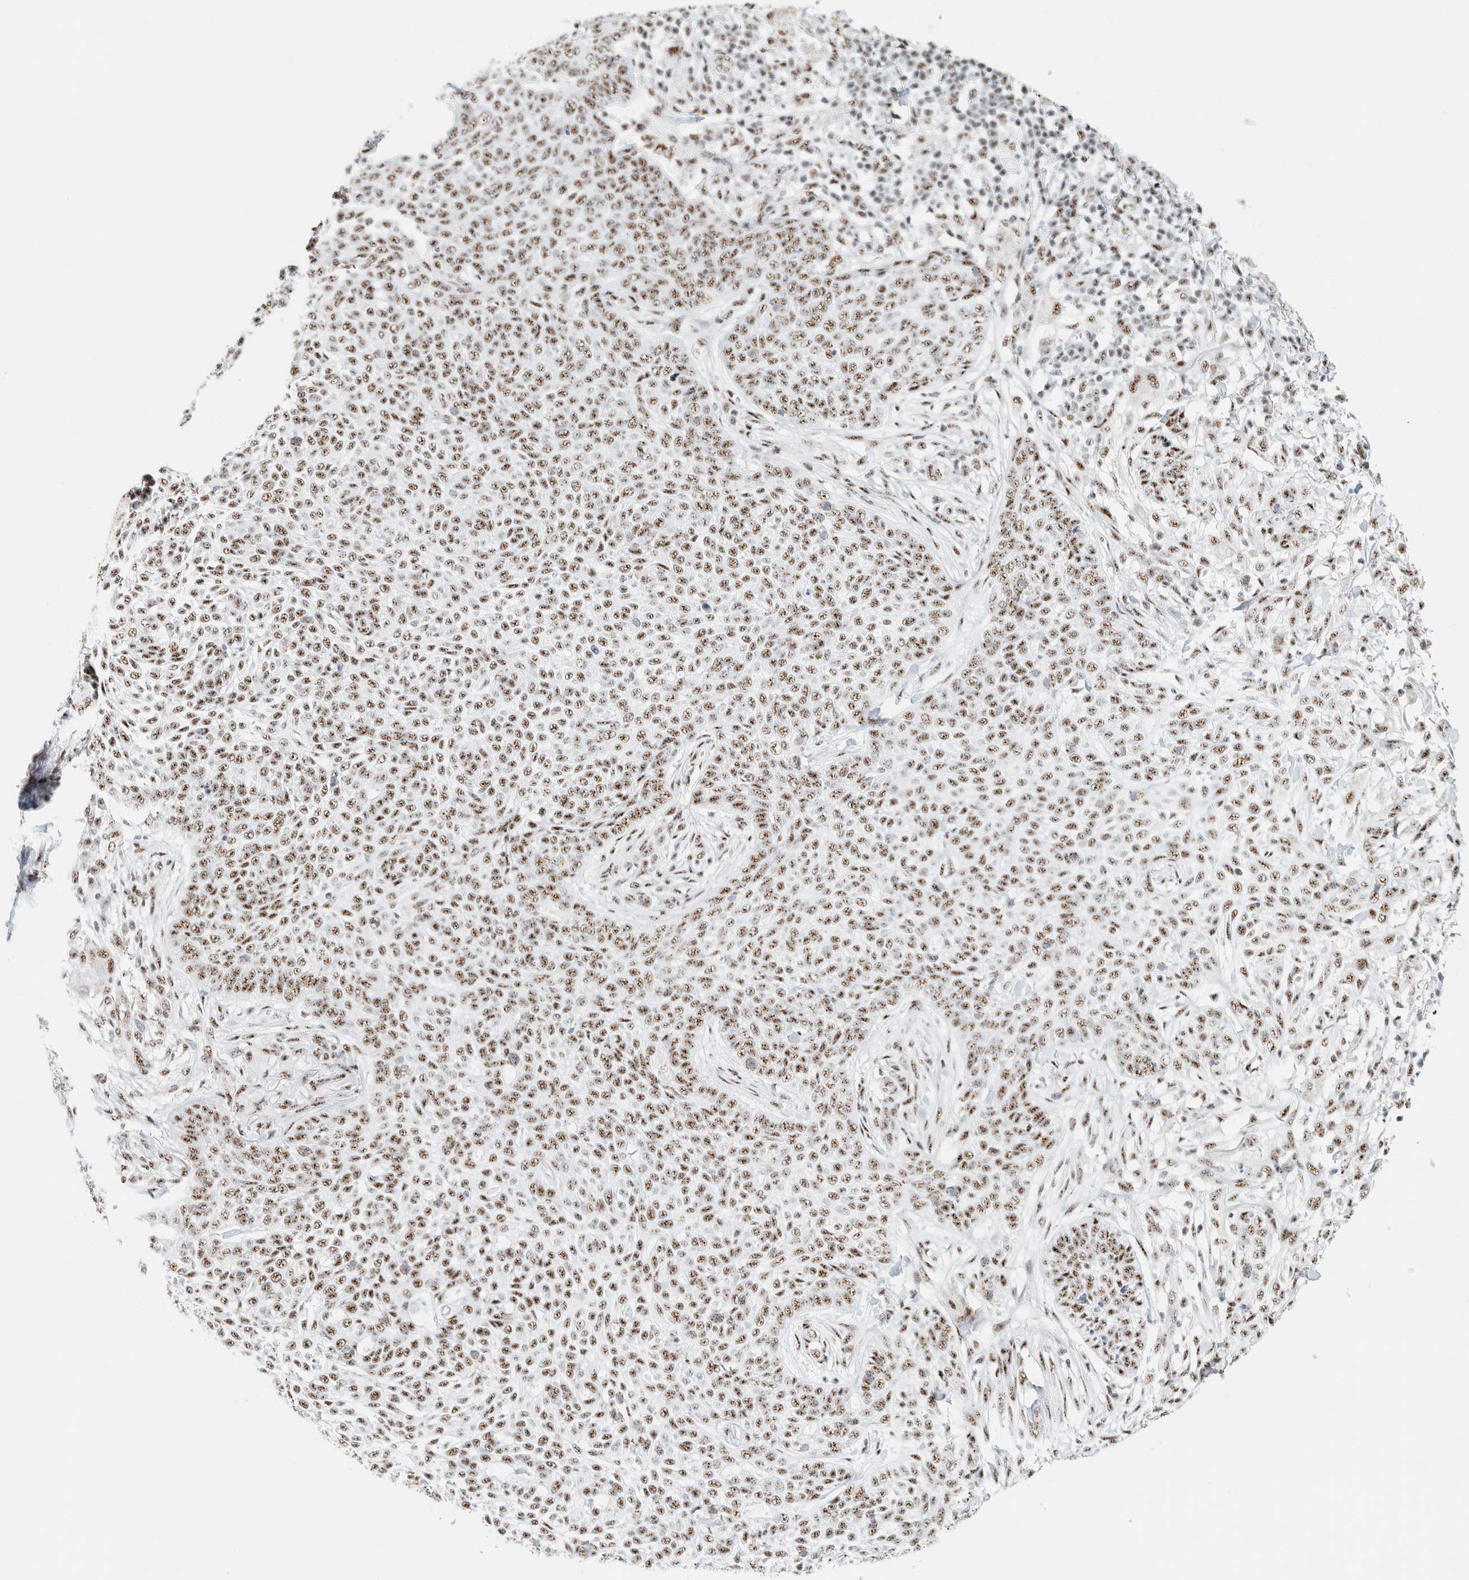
{"staining": {"intensity": "moderate", "quantity": ">75%", "location": "nuclear"}, "tissue": "skin cancer", "cell_type": "Tumor cells", "image_type": "cancer", "snomed": [{"axis": "morphology", "description": "Basal cell carcinoma"}, {"axis": "topography", "description": "Skin"}], "caption": "DAB immunohistochemical staining of human basal cell carcinoma (skin) reveals moderate nuclear protein expression in about >75% of tumor cells.", "gene": "SON", "patient": {"sex": "female", "age": 64}}